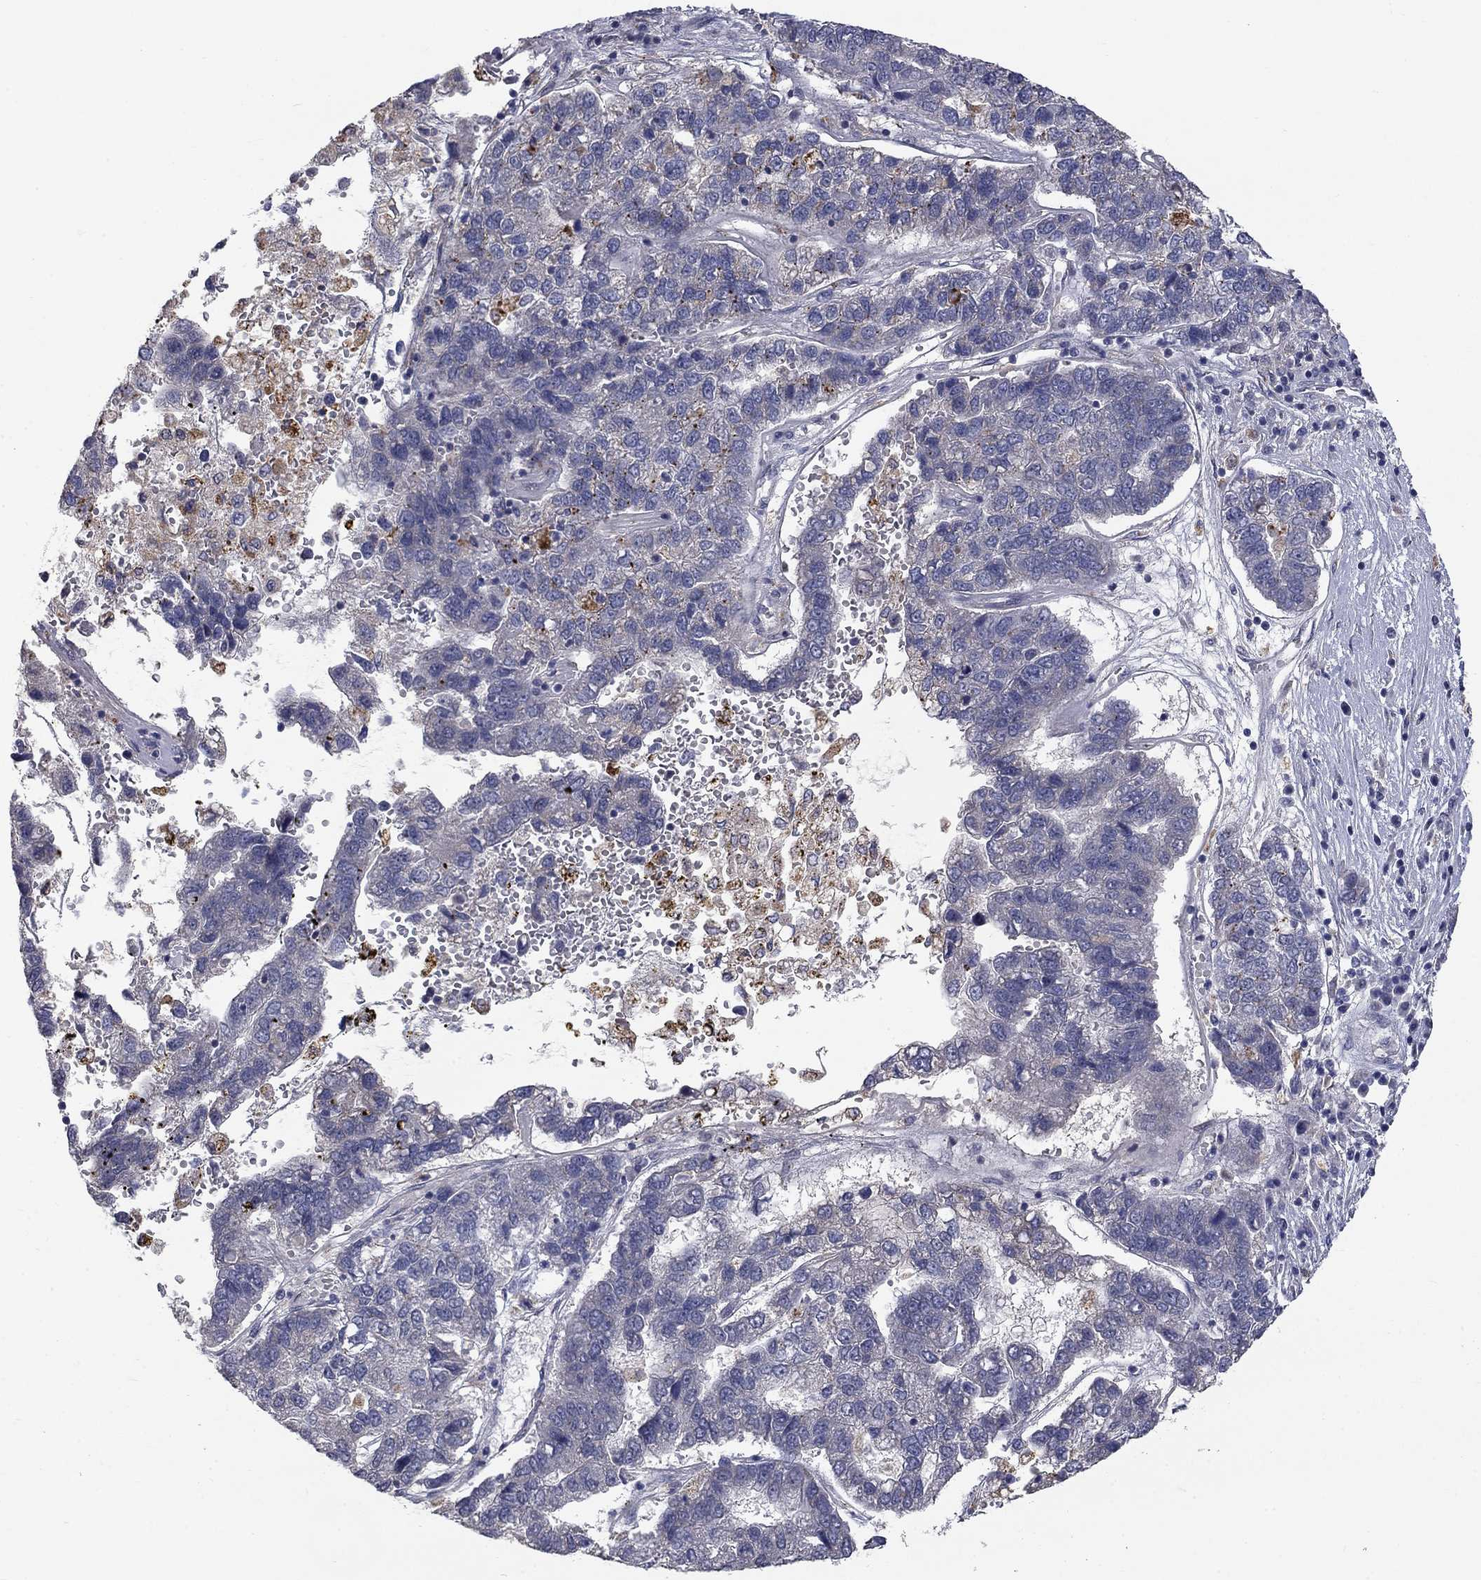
{"staining": {"intensity": "negative", "quantity": "none", "location": "none"}, "tissue": "pancreatic cancer", "cell_type": "Tumor cells", "image_type": "cancer", "snomed": [{"axis": "morphology", "description": "Adenocarcinoma, NOS"}, {"axis": "topography", "description": "Pancreas"}], "caption": "A histopathology image of human pancreatic adenocarcinoma is negative for staining in tumor cells.", "gene": "FAM3B", "patient": {"sex": "female", "age": 61}}